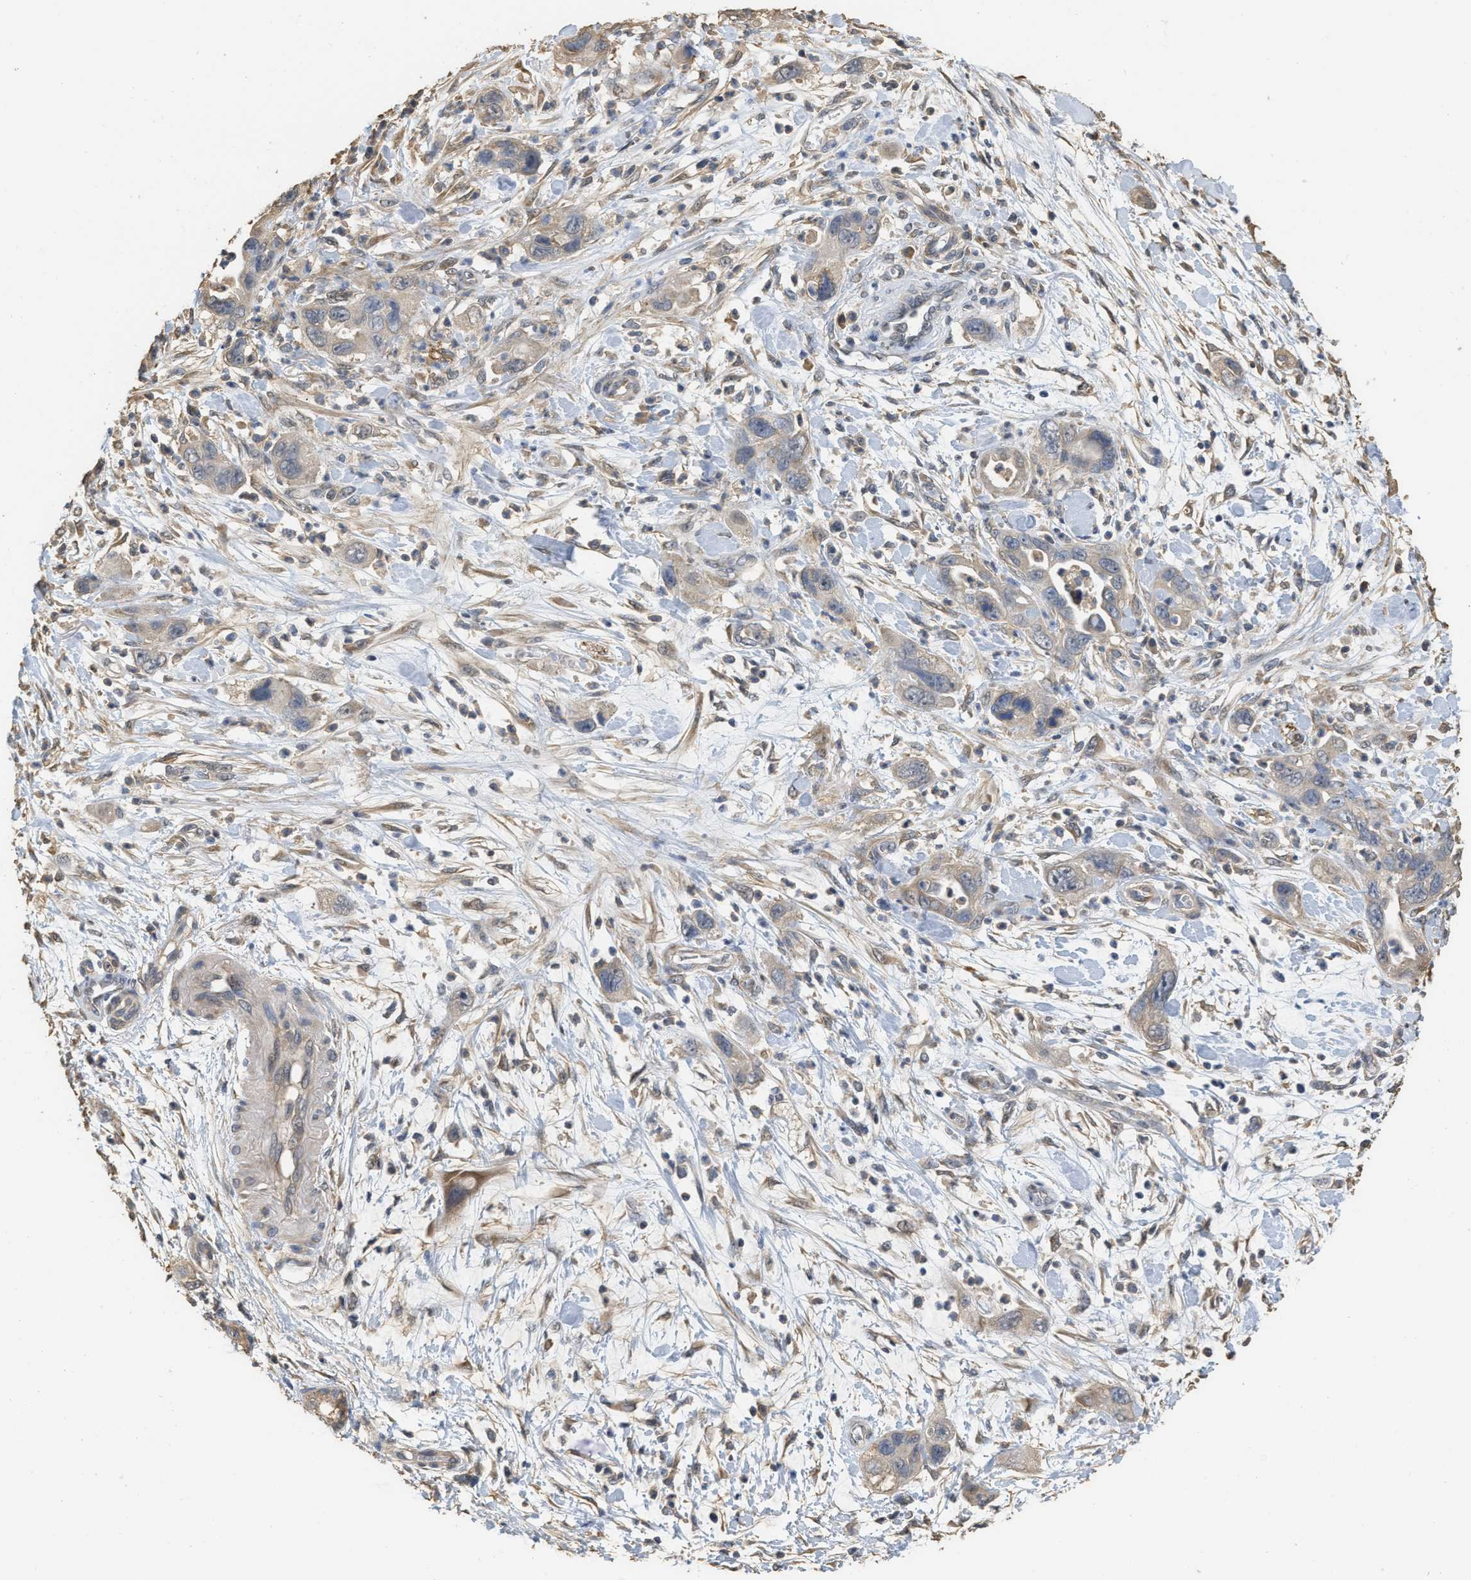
{"staining": {"intensity": "weak", "quantity": "<25%", "location": "cytoplasmic/membranous"}, "tissue": "pancreatic cancer", "cell_type": "Tumor cells", "image_type": "cancer", "snomed": [{"axis": "morphology", "description": "Adenocarcinoma, NOS"}, {"axis": "topography", "description": "Pancreas"}], "caption": "This is an immunohistochemistry (IHC) image of pancreatic cancer. There is no expression in tumor cells.", "gene": "NCS1", "patient": {"sex": "female", "age": 70}}